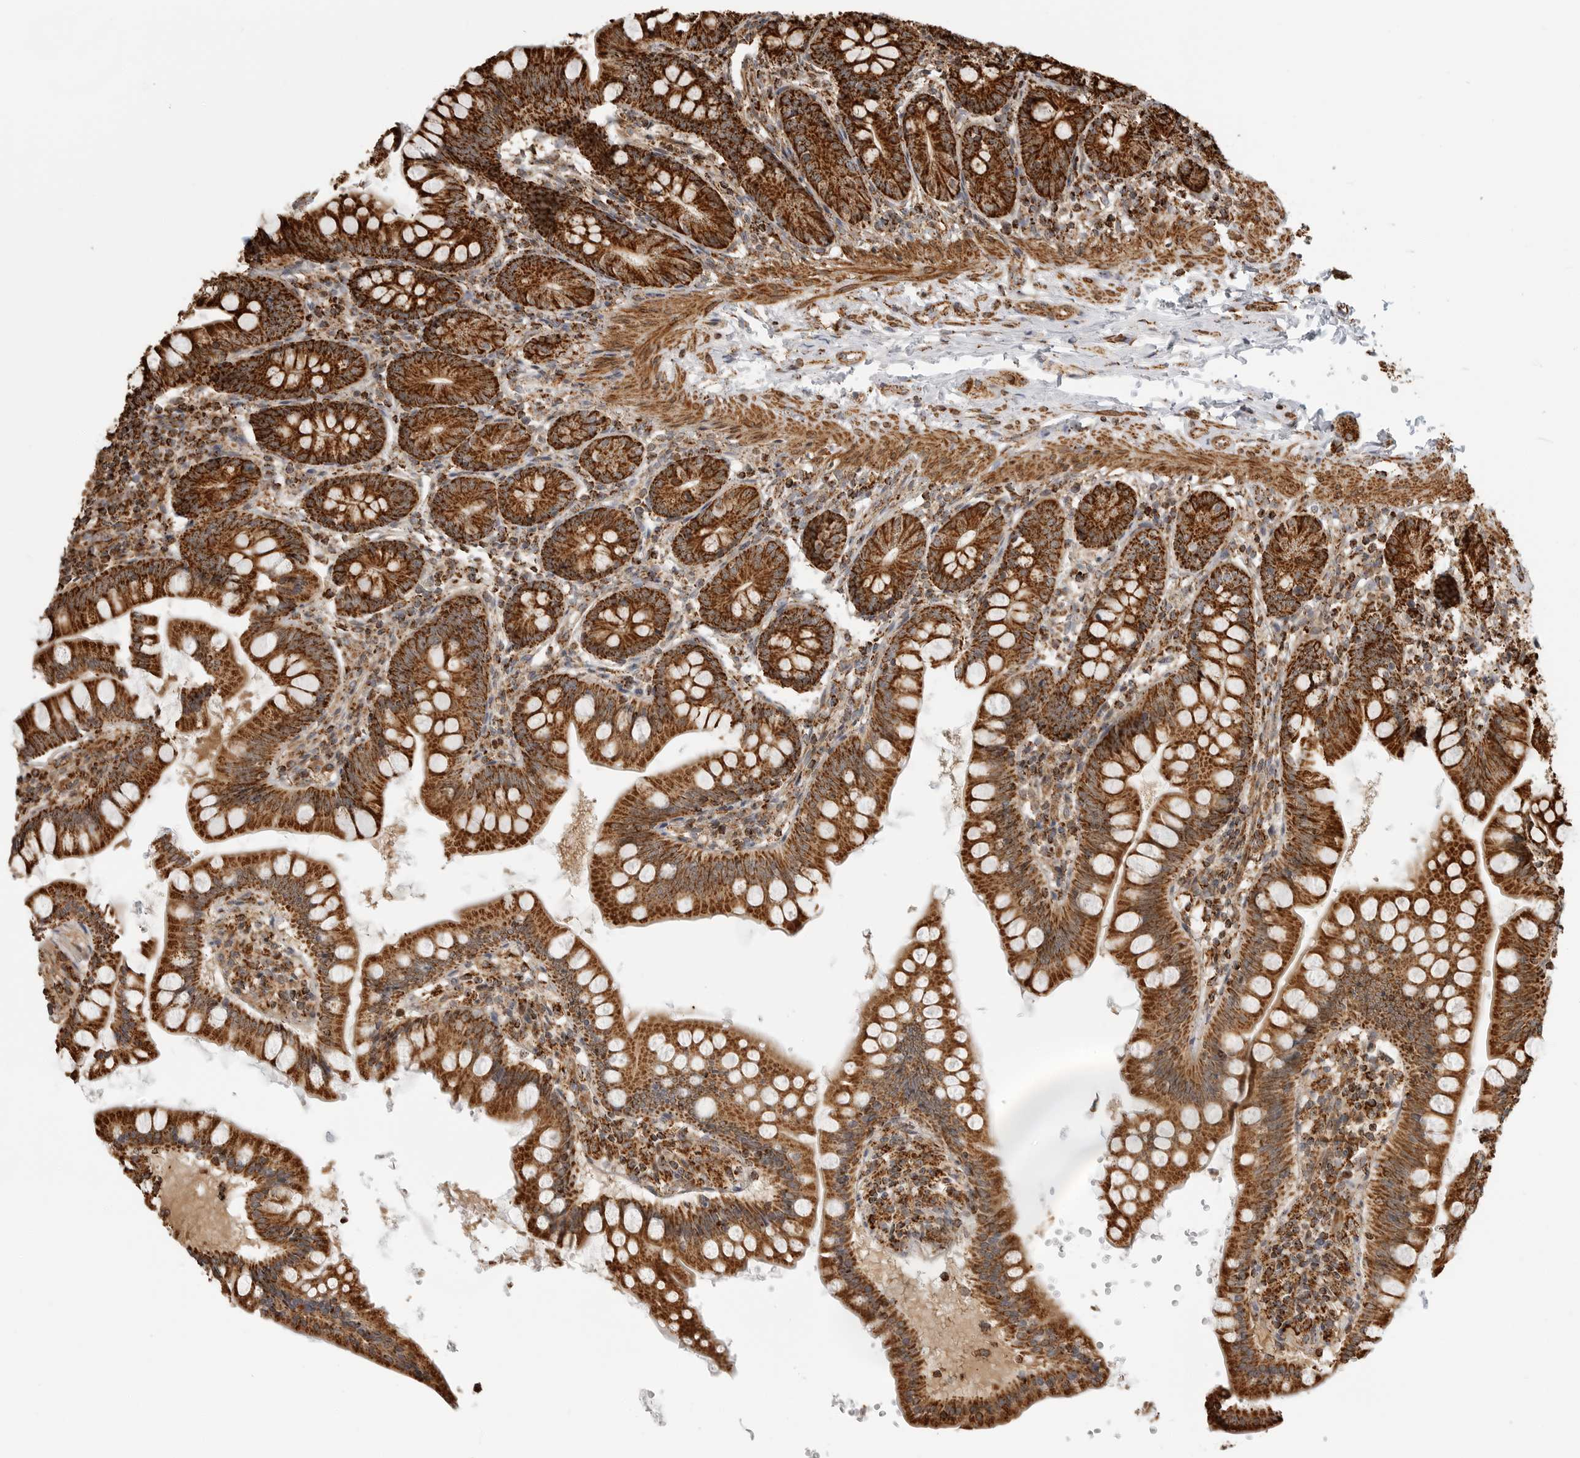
{"staining": {"intensity": "strong", "quantity": ">75%", "location": "cytoplasmic/membranous"}, "tissue": "small intestine", "cell_type": "Glandular cells", "image_type": "normal", "snomed": [{"axis": "morphology", "description": "Normal tissue, NOS"}, {"axis": "topography", "description": "Small intestine"}], "caption": "Protein analysis of normal small intestine reveals strong cytoplasmic/membranous expression in approximately >75% of glandular cells. Using DAB (3,3'-diaminobenzidine) (brown) and hematoxylin (blue) stains, captured at high magnification using brightfield microscopy.", "gene": "BMP2K", "patient": {"sex": "male", "age": 7}}